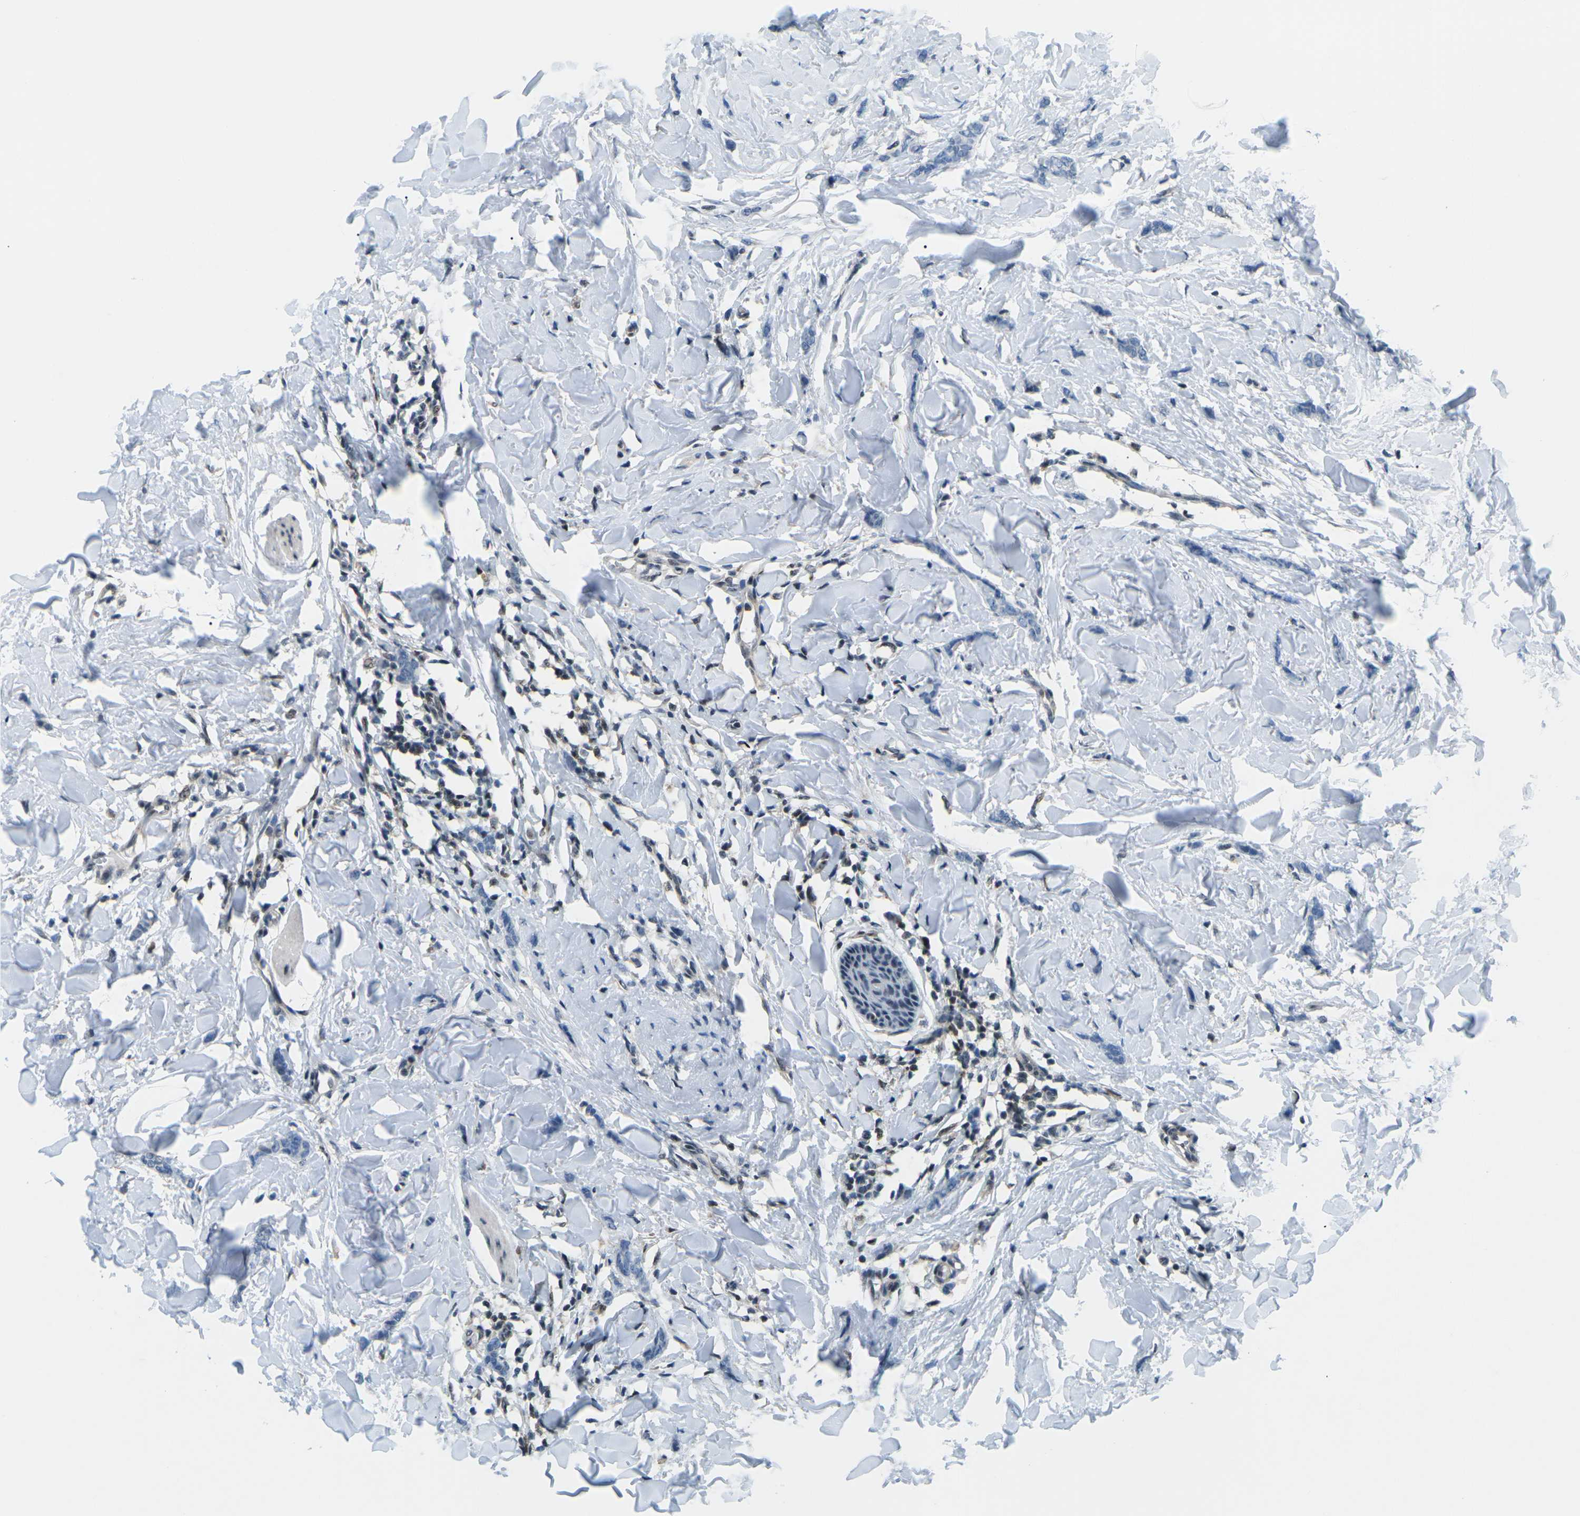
{"staining": {"intensity": "negative", "quantity": "none", "location": "none"}, "tissue": "breast cancer", "cell_type": "Tumor cells", "image_type": "cancer", "snomed": [{"axis": "morphology", "description": "Lobular carcinoma"}, {"axis": "topography", "description": "Skin"}, {"axis": "topography", "description": "Breast"}], "caption": "This is an immunohistochemistry micrograph of breast lobular carcinoma. There is no staining in tumor cells.", "gene": "MBNL1", "patient": {"sex": "female", "age": 46}}